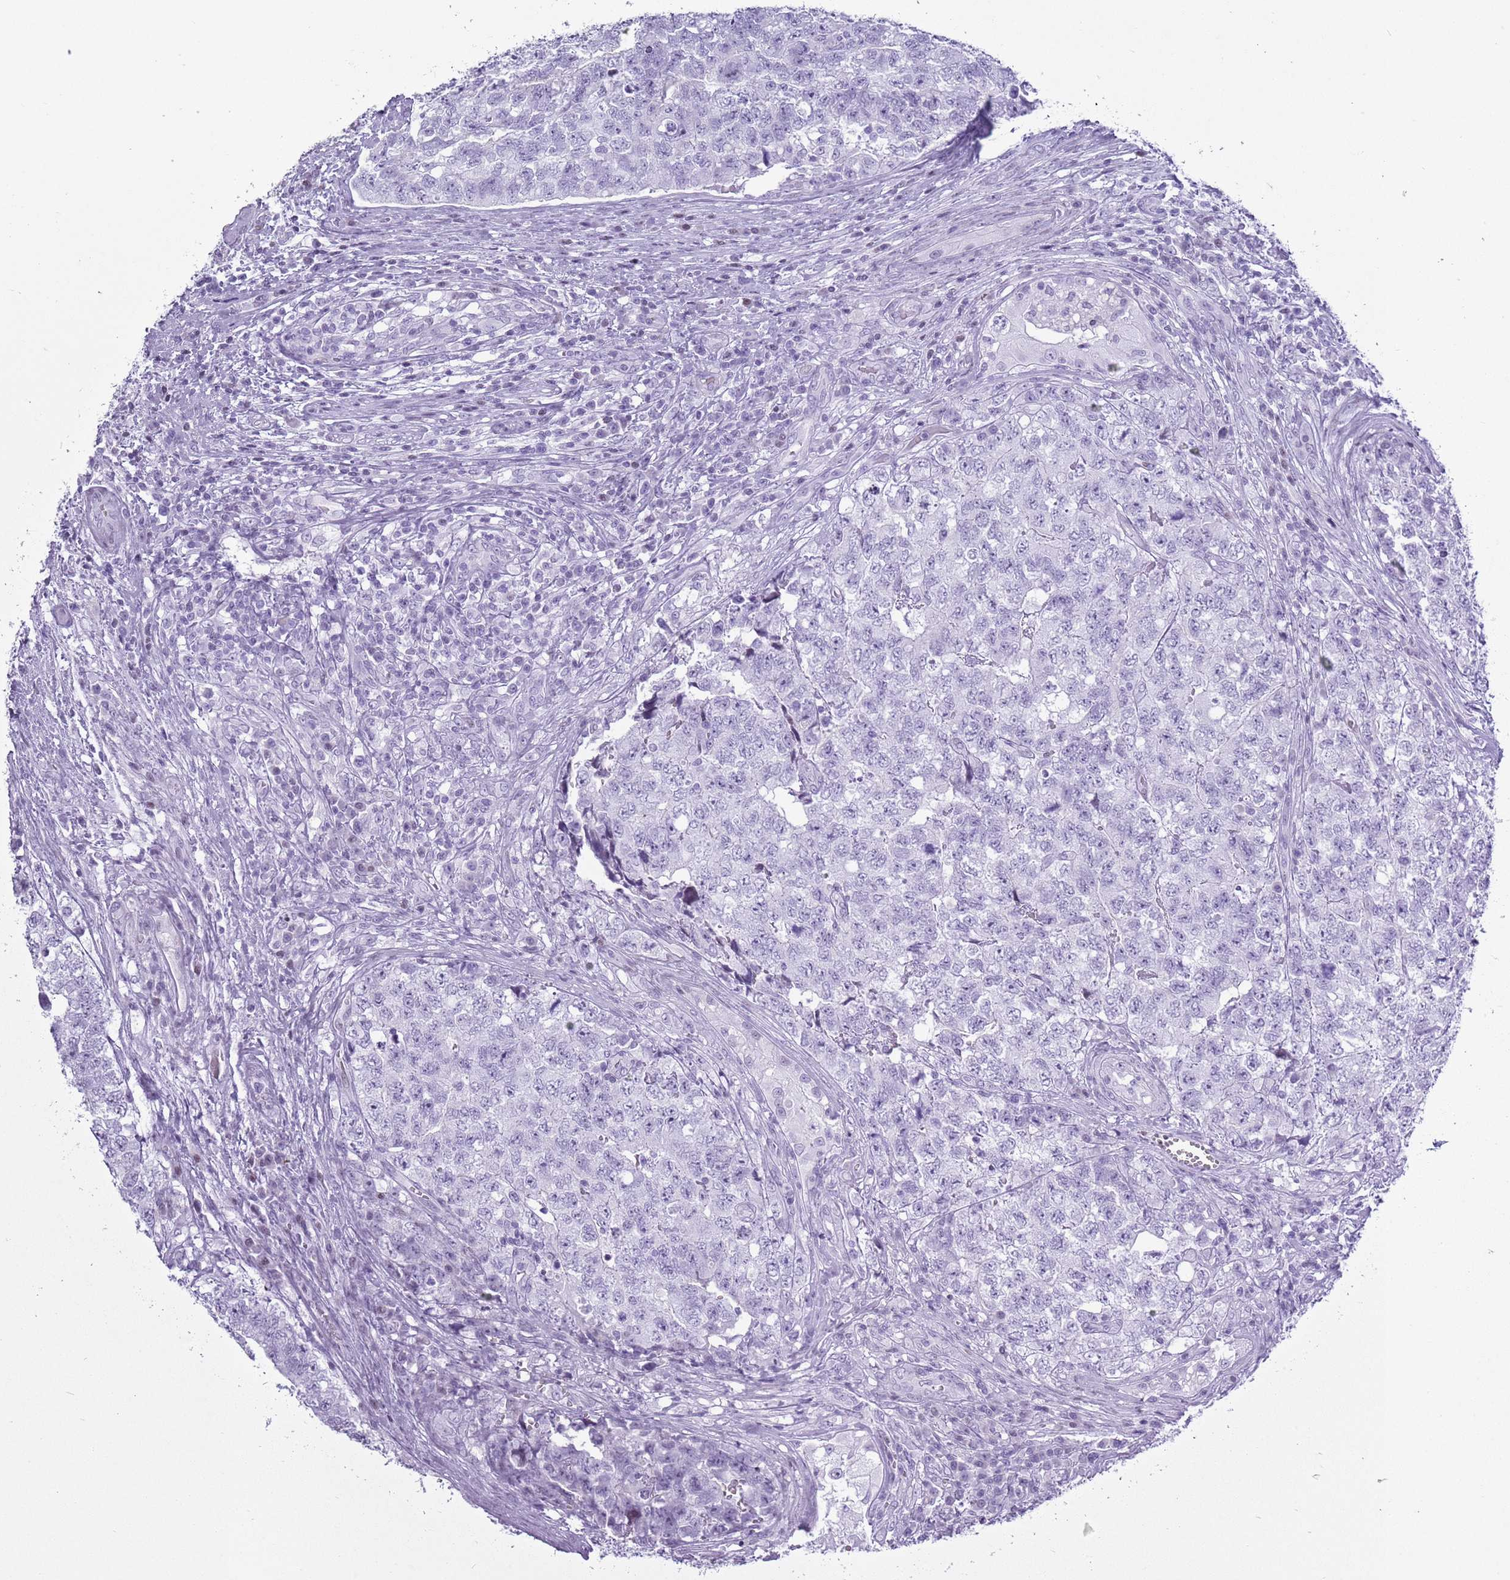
{"staining": {"intensity": "negative", "quantity": "none", "location": "none"}, "tissue": "testis cancer", "cell_type": "Tumor cells", "image_type": "cancer", "snomed": [{"axis": "morphology", "description": "Carcinoma, Embryonal, NOS"}, {"axis": "topography", "description": "Testis"}], "caption": "Tumor cells show no significant expression in embryonal carcinoma (testis).", "gene": "ASIP", "patient": {"sex": "male", "age": 31}}